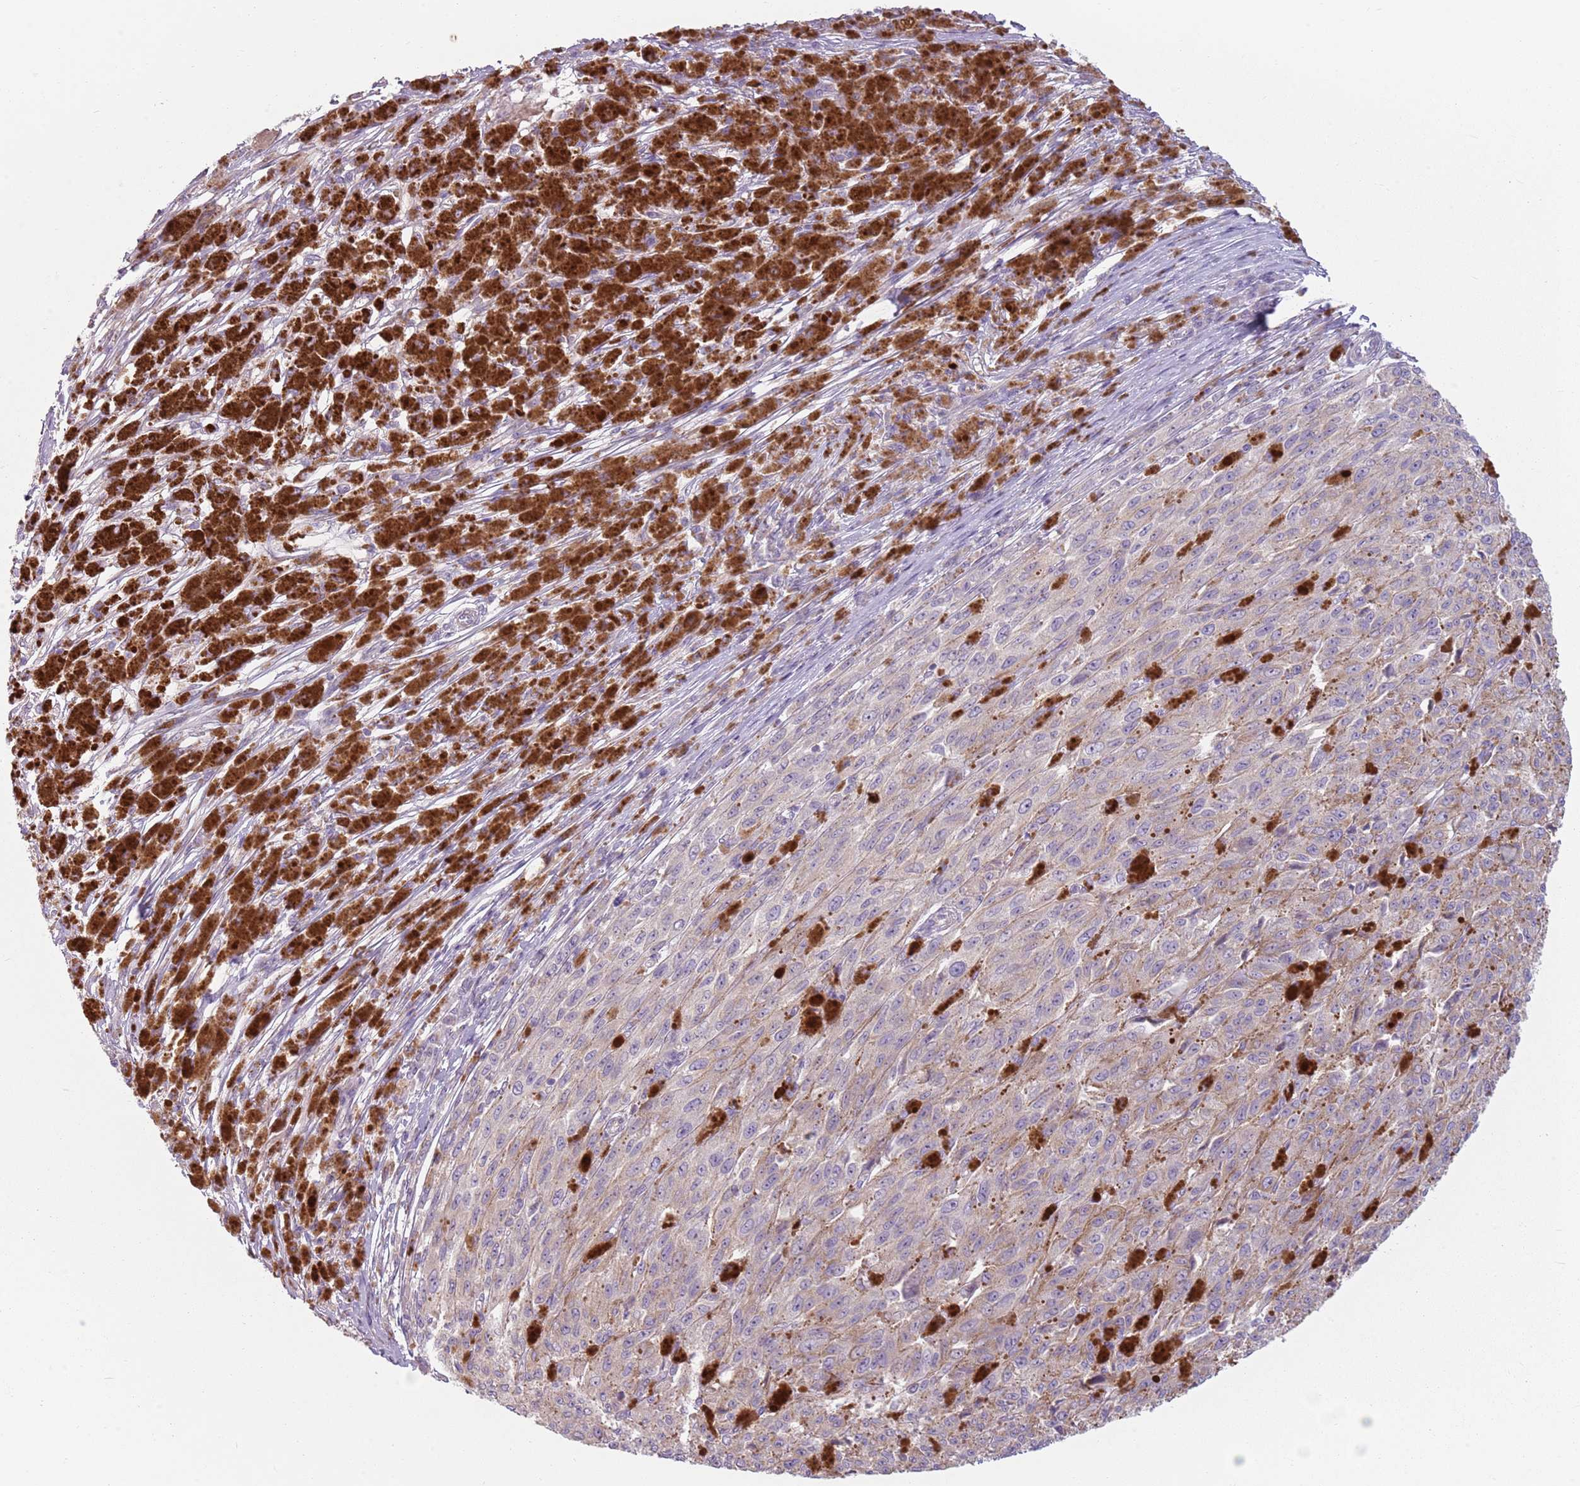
{"staining": {"intensity": "negative", "quantity": "none", "location": "none"}, "tissue": "melanoma", "cell_type": "Tumor cells", "image_type": "cancer", "snomed": [{"axis": "morphology", "description": "Malignant melanoma, NOS"}, {"axis": "topography", "description": "Skin"}], "caption": "High power microscopy histopathology image of an immunohistochemistry (IHC) histopathology image of malignant melanoma, revealing no significant positivity in tumor cells.", "gene": "SPAG4", "patient": {"sex": "female", "age": 52}}